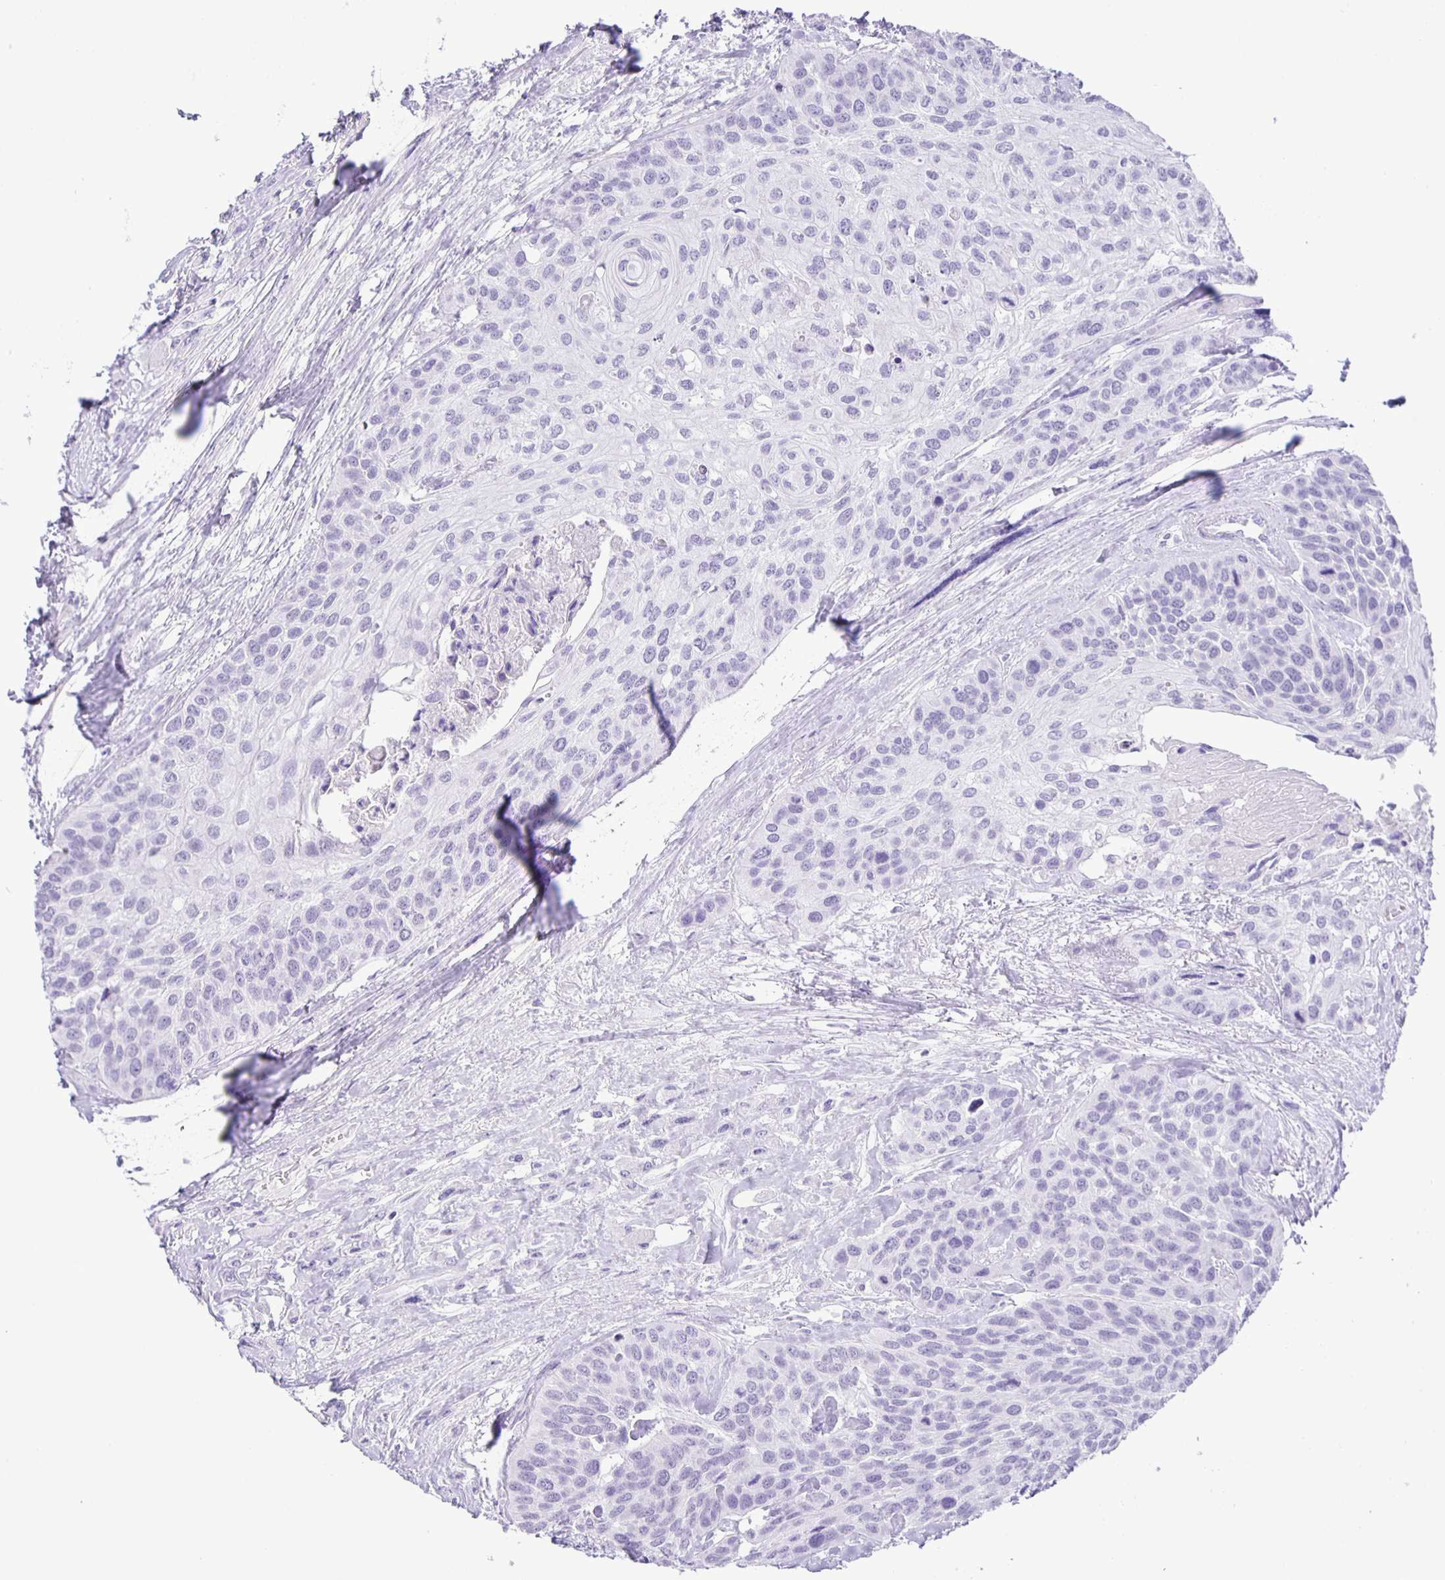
{"staining": {"intensity": "negative", "quantity": "none", "location": "none"}, "tissue": "head and neck cancer", "cell_type": "Tumor cells", "image_type": "cancer", "snomed": [{"axis": "morphology", "description": "Squamous cell carcinoma, NOS"}, {"axis": "topography", "description": "Head-Neck"}], "caption": "Immunohistochemistry of head and neck squamous cell carcinoma exhibits no expression in tumor cells. (DAB immunohistochemistry with hematoxylin counter stain).", "gene": "EZHIP", "patient": {"sex": "female", "age": 50}}